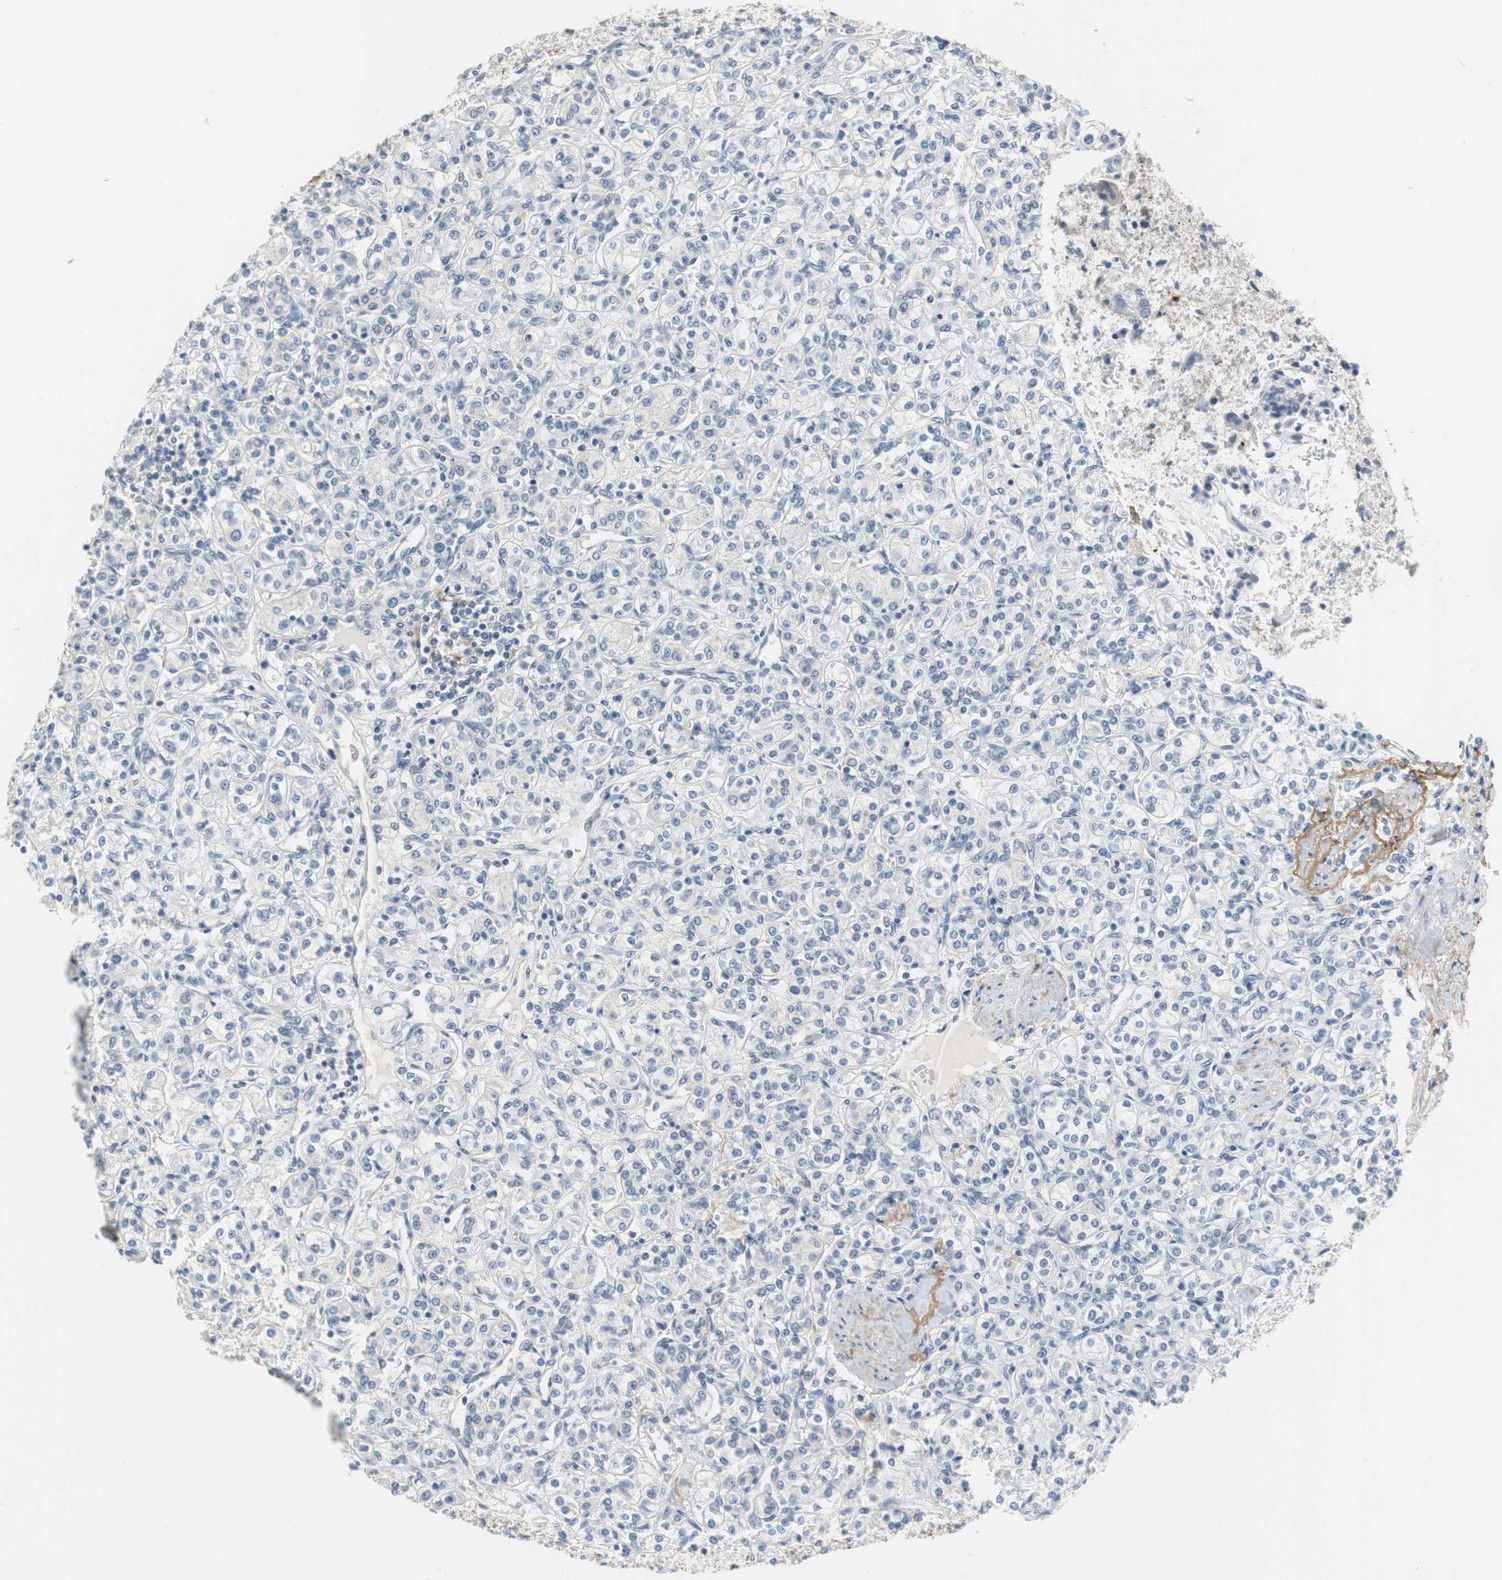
{"staining": {"intensity": "negative", "quantity": "none", "location": "none"}, "tissue": "renal cancer", "cell_type": "Tumor cells", "image_type": "cancer", "snomed": [{"axis": "morphology", "description": "Adenocarcinoma, NOS"}, {"axis": "topography", "description": "Kidney"}], "caption": "DAB (3,3'-diaminobenzidine) immunohistochemical staining of adenocarcinoma (renal) reveals no significant staining in tumor cells. The staining is performed using DAB brown chromogen with nuclei counter-stained in using hematoxylin.", "gene": "MUC7", "patient": {"sex": "male", "age": 77}}